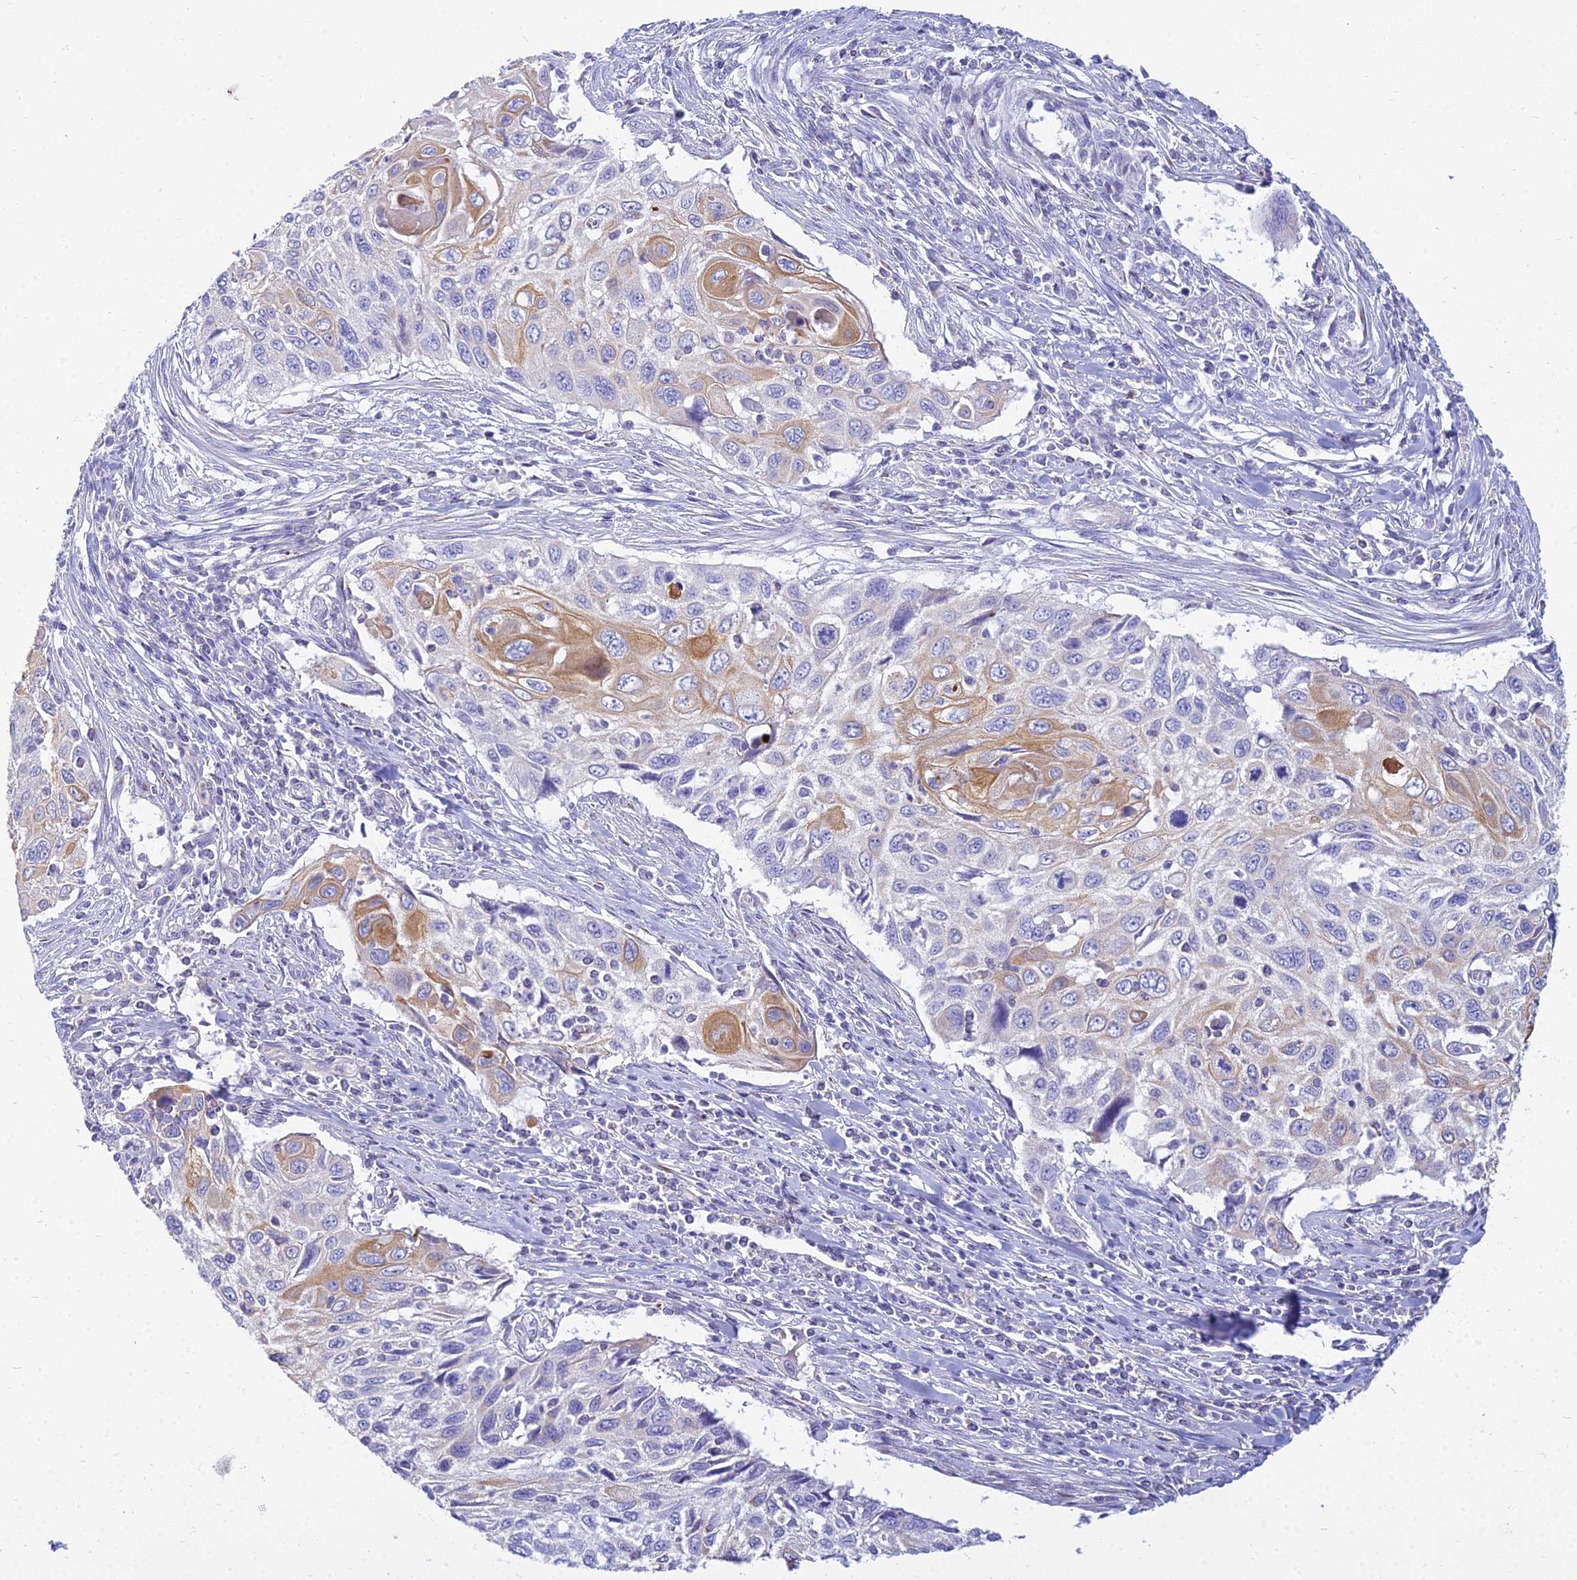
{"staining": {"intensity": "moderate", "quantity": "<25%", "location": "cytoplasmic/membranous"}, "tissue": "cervical cancer", "cell_type": "Tumor cells", "image_type": "cancer", "snomed": [{"axis": "morphology", "description": "Squamous cell carcinoma, NOS"}, {"axis": "topography", "description": "Cervix"}], "caption": "Brown immunohistochemical staining in human cervical squamous cell carcinoma displays moderate cytoplasmic/membranous expression in about <25% of tumor cells. (DAB (3,3'-diaminobenzidine) = brown stain, brightfield microscopy at high magnification).", "gene": "SMIM24", "patient": {"sex": "female", "age": 70}}